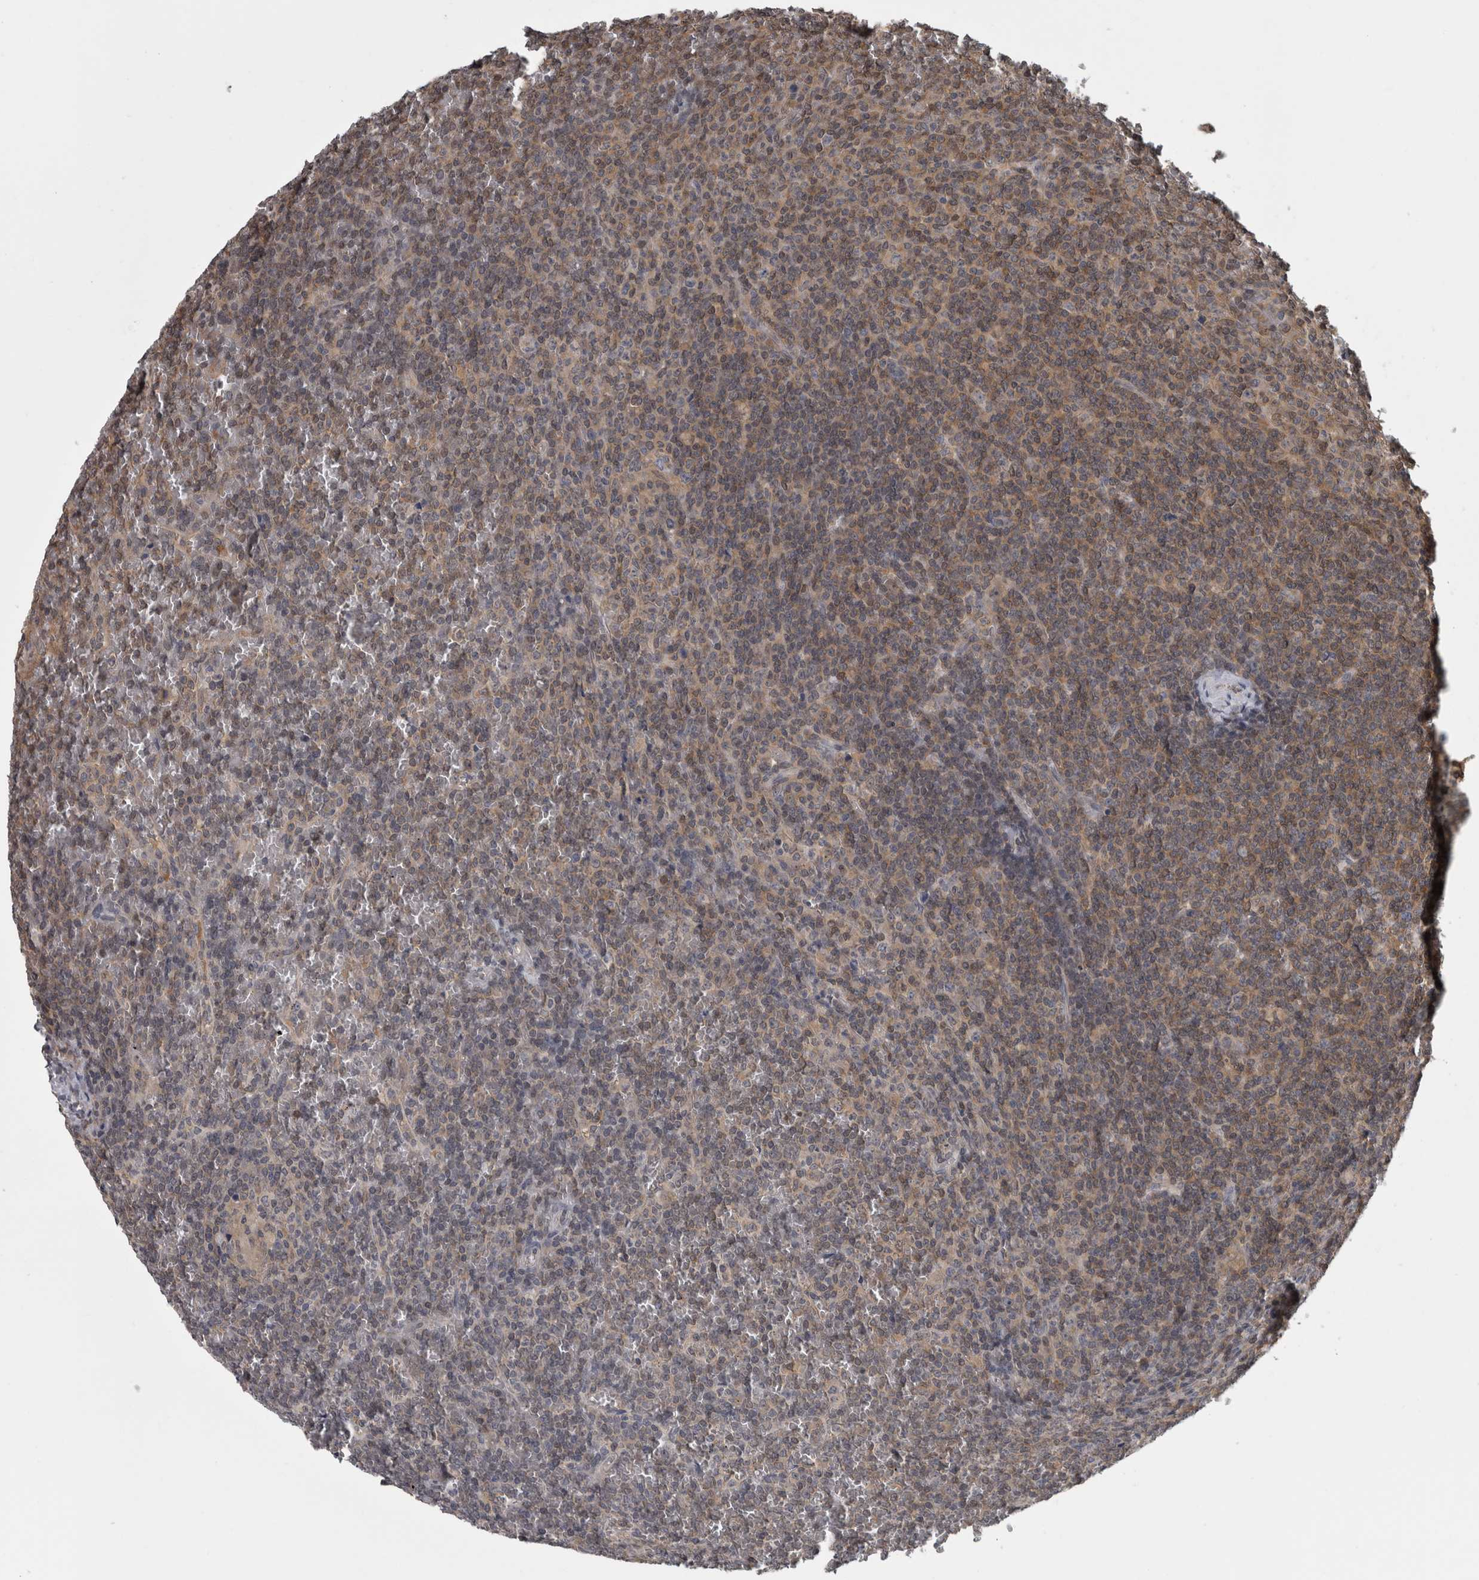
{"staining": {"intensity": "weak", "quantity": "25%-75%", "location": "cytoplasmic/membranous"}, "tissue": "lymphoma", "cell_type": "Tumor cells", "image_type": "cancer", "snomed": [{"axis": "morphology", "description": "Malignant lymphoma, non-Hodgkin's type, Low grade"}, {"axis": "topography", "description": "Spleen"}], "caption": "Immunohistochemical staining of lymphoma demonstrates low levels of weak cytoplasmic/membranous staining in approximately 25%-75% of tumor cells.", "gene": "APRT", "patient": {"sex": "female", "age": 19}}